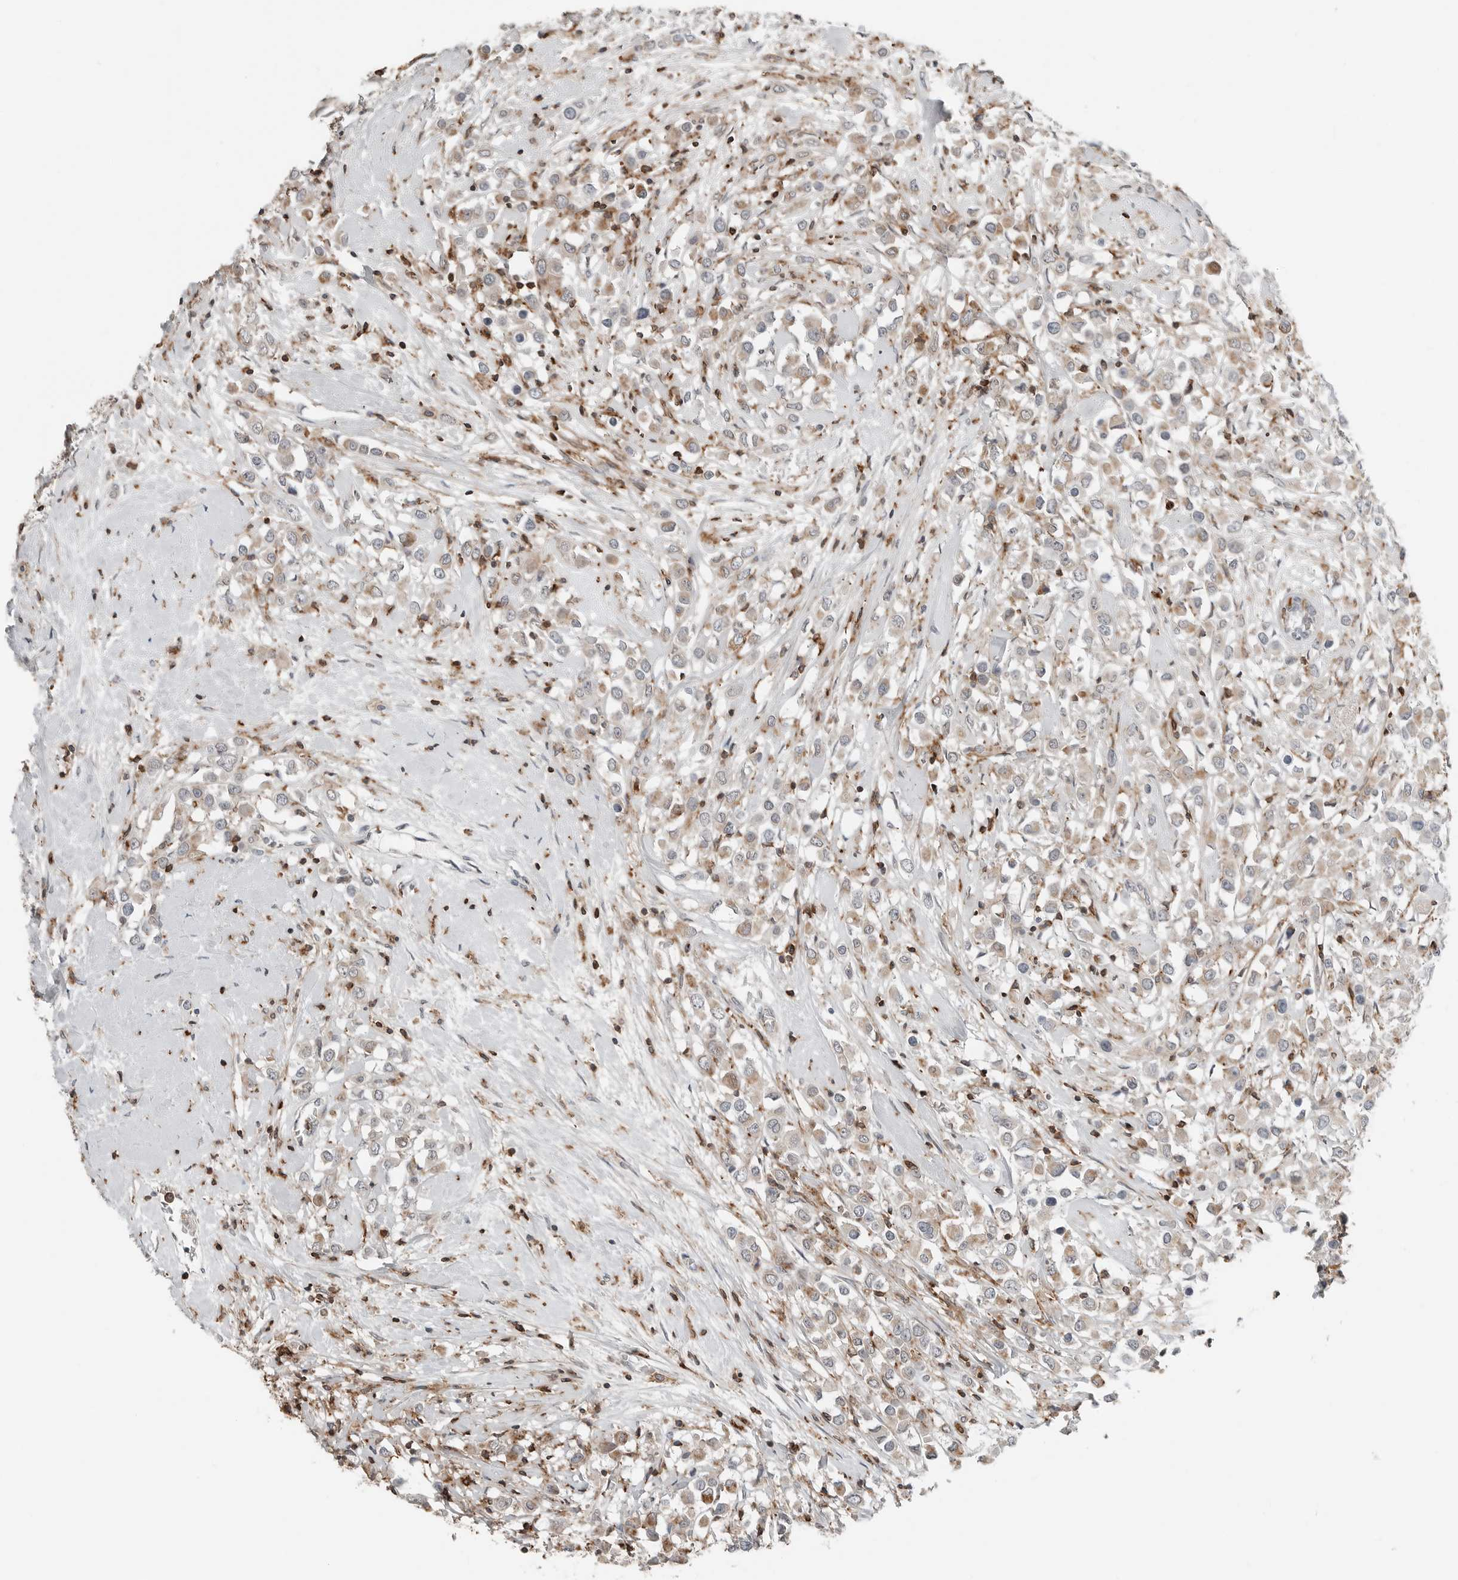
{"staining": {"intensity": "moderate", "quantity": "25%-75%", "location": "cytoplasmic/membranous"}, "tissue": "breast cancer", "cell_type": "Tumor cells", "image_type": "cancer", "snomed": [{"axis": "morphology", "description": "Duct carcinoma"}, {"axis": "topography", "description": "Breast"}], "caption": "Immunohistochemistry of invasive ductal carcinoma (breast) exhibits medium levels of moderate cytoplasmic/membranous staining in approximately 25%-75% of tumor cells.", "gene": "LEFTY2", "patient": {"sex": "female", "age": 61}}